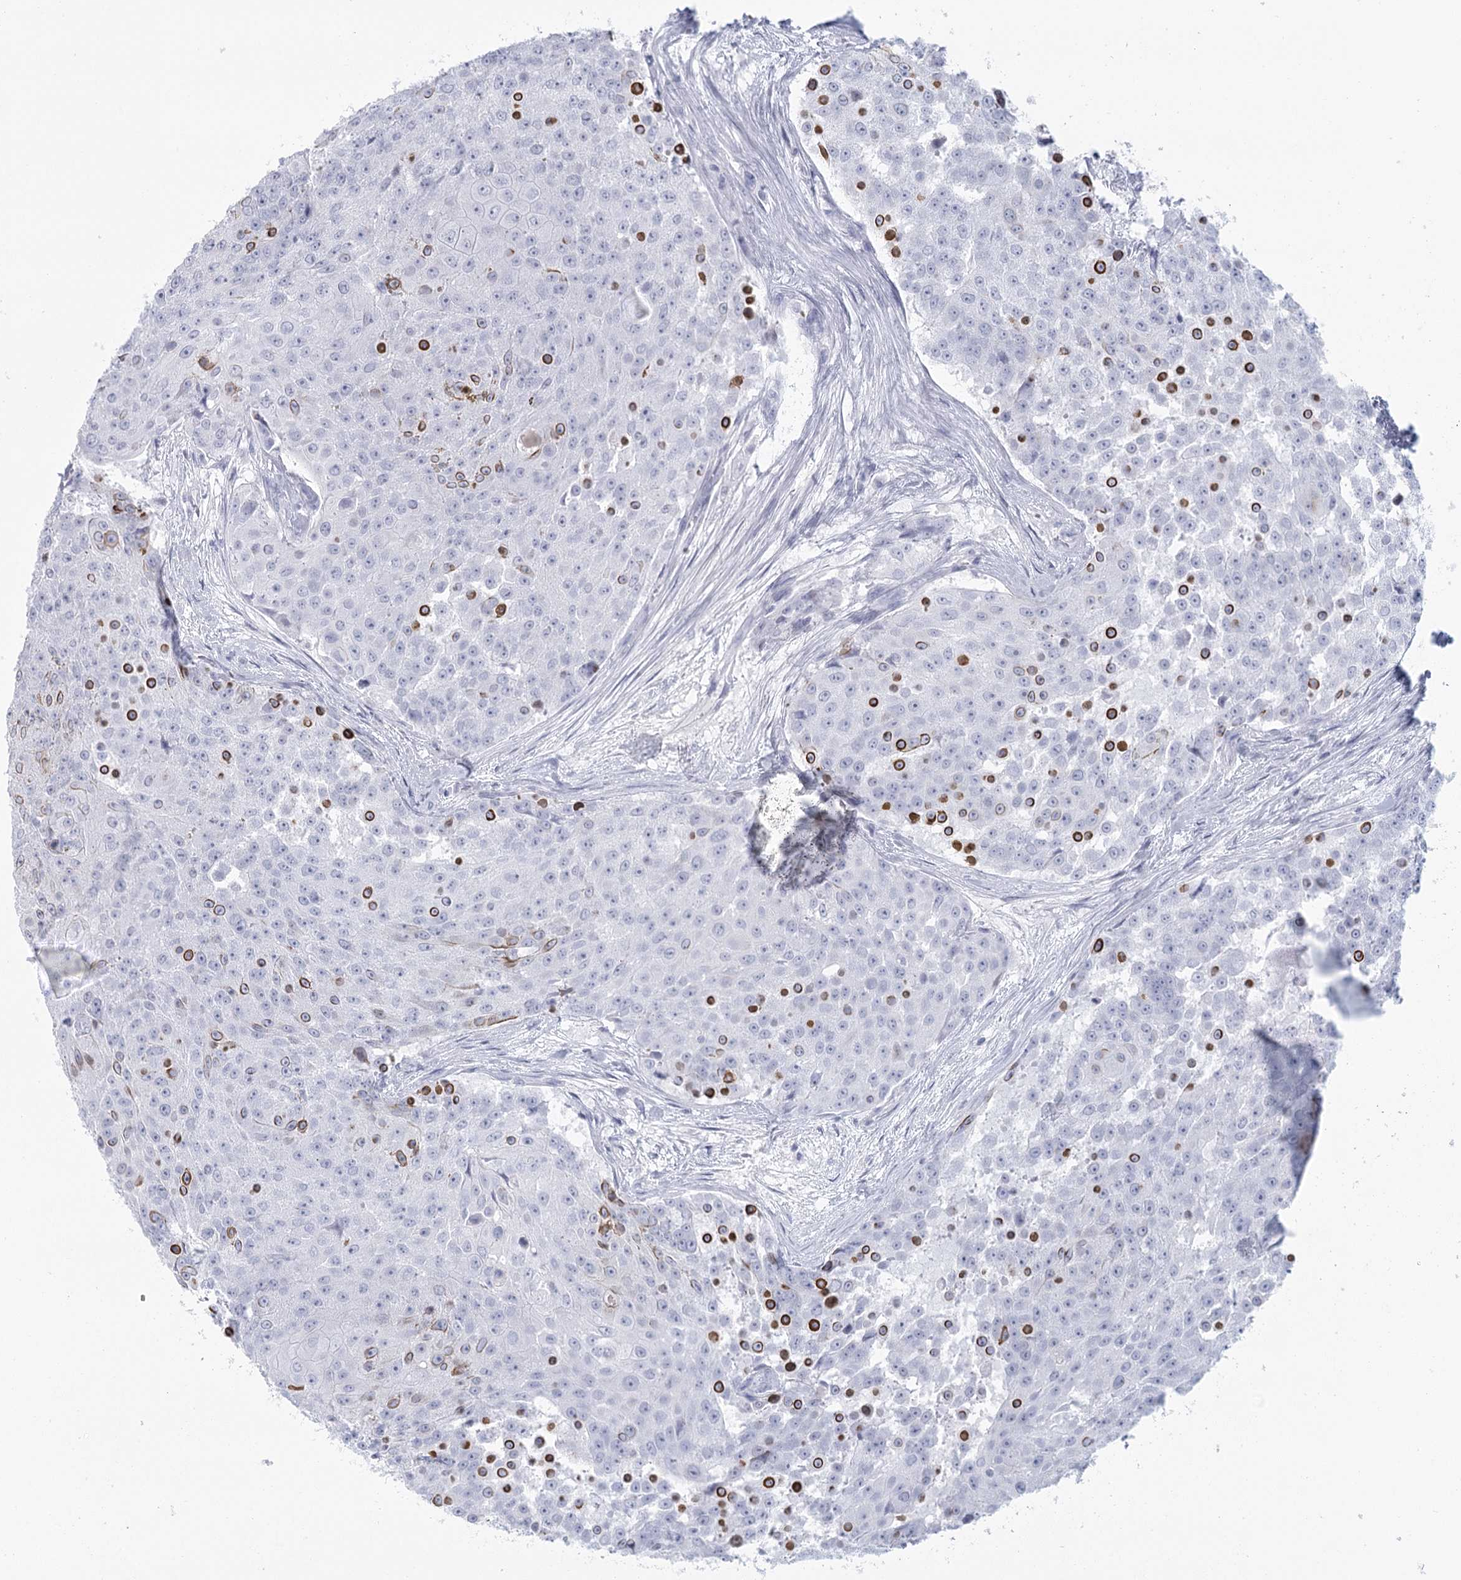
{"staining": {"intensity": "moderate", "quantity": "<25%", "location": "cytoplasmic/membranous"}, "tissue": "urothelial cancer", "cell_type": "Tumor cells", "image_type": "cancer", "snomed": [{"axis": "morphology", "description": "Urothelial carcinoma, High grade"}, {"axis": "topography", "description": "Urinary bladder"}], "caption": "Approximately <25% of tumor cells in urothelial cancer display moderate cytoplasmic/membranous protein expression as visualized by brown immunohistochemical staining.", "gene": "WNT8B", "patient": {"sex": "female", "age": 63}}